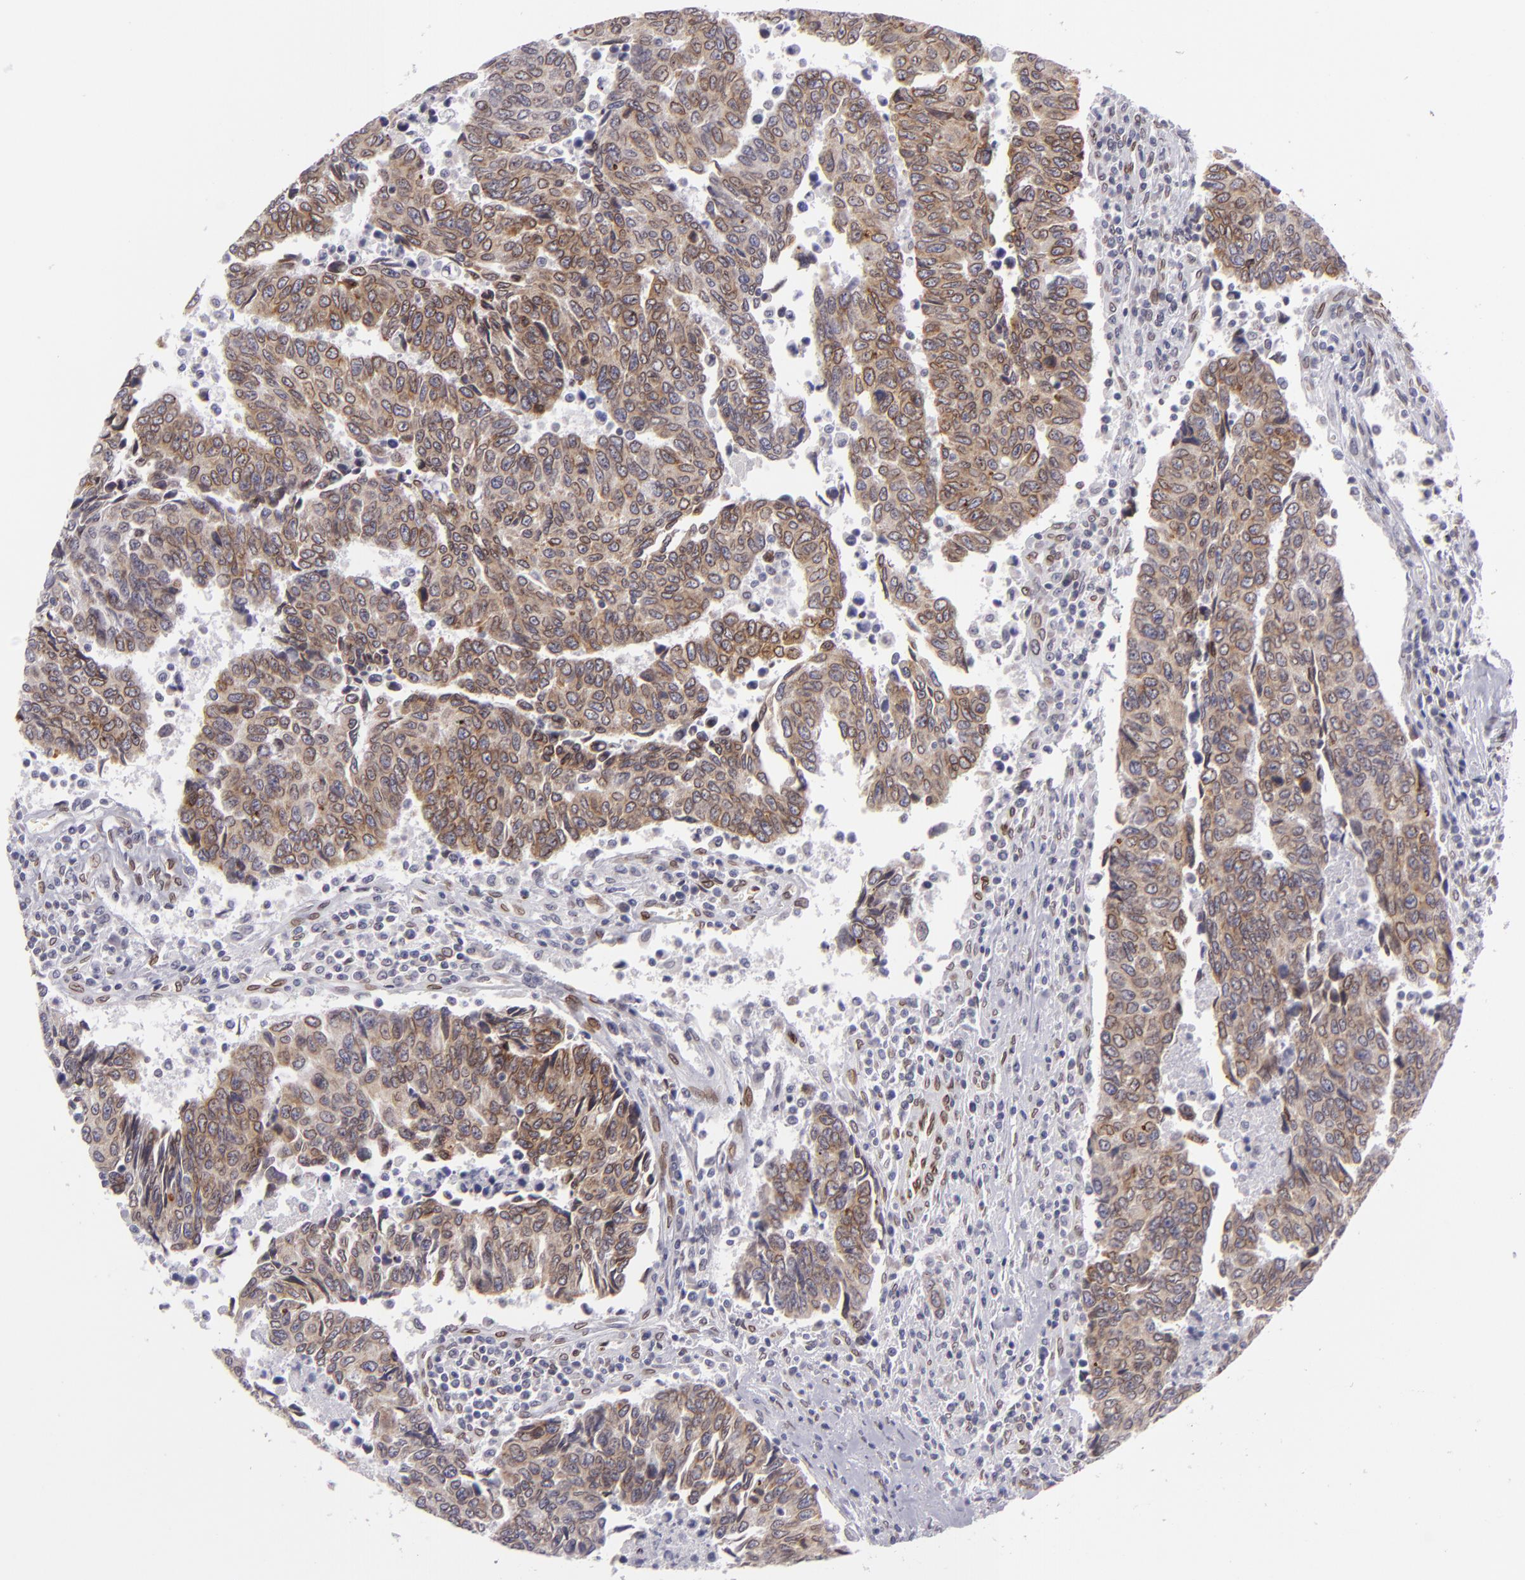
{"staining": {"intensity": "moderate", "quantity": ">75%", "location": "nuclear"}, "tissue": "urothelial cancer", "cell_type": "Tumor cells", "image_type": "cancer", "snomed": [{"axis": "morphology", "description": "Urothelial carcinoma, High grade"}, {"axis": "topography", "description": "Urinary bladder"}], "caption": "DAB (3,3'-diaminobenzidine) immunohistochemical staining of human urothelial carcinoma (high-grade) reveals moderate nuclear protein expression in about >75% of tumor cells.", "gene": "EMD", "patient": {"sex": "male", "age": 86}}